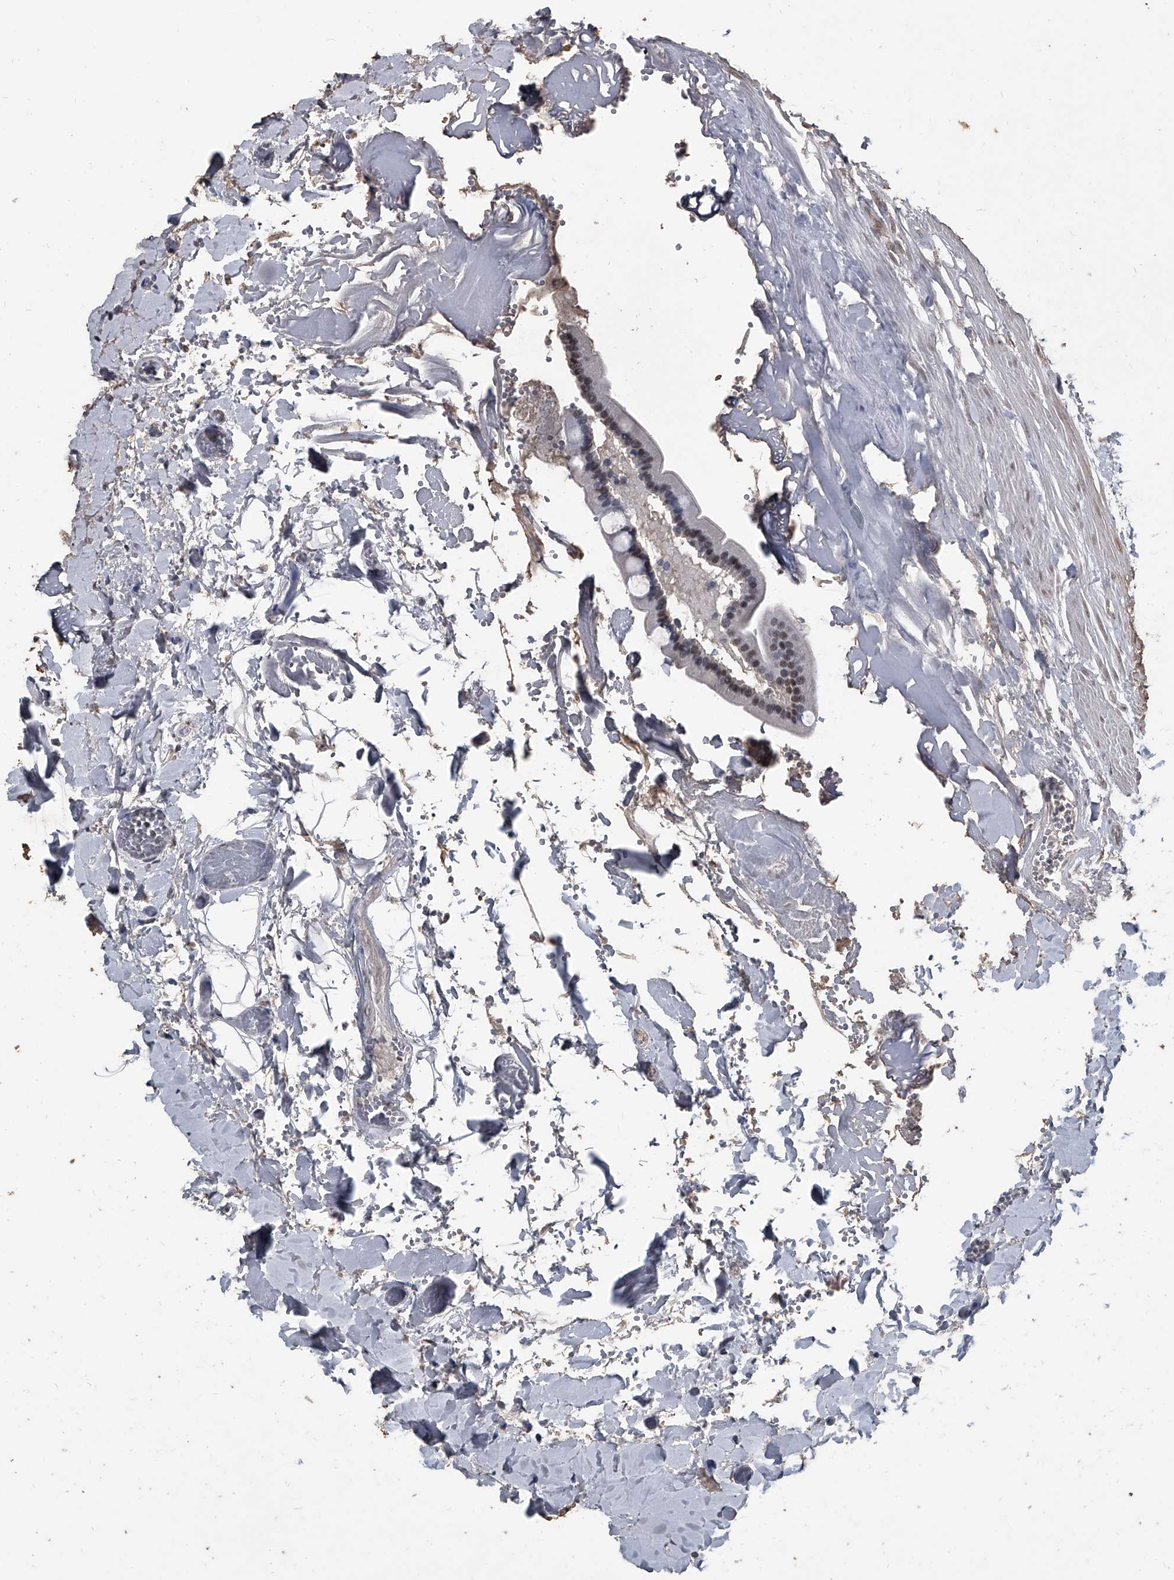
{"staining": {"intensity": "moderate", "quantity": ">75%", "location": "nuclear"}, "tissue": "gallbladder", "cell_type": "Glandular cells", "image_type": "normal", "snomed": [{"axis": "morphology", "description": "Normal tissue, NOS"}, {"axis": "topography", "description": "Gallbladder"}], "caption": "Immunohistochemistry (IHC) photomicrograph of normal gallbladder: gallbladder stained using immunohistochemistry (IHC) demonstrates medium levels of moderate protein expression localized specifically in the nuclear of glandular cells, appearing as a nuclear brown color.", "gene": "MATR3", "patient": {"sex": "male", "age": 55}}